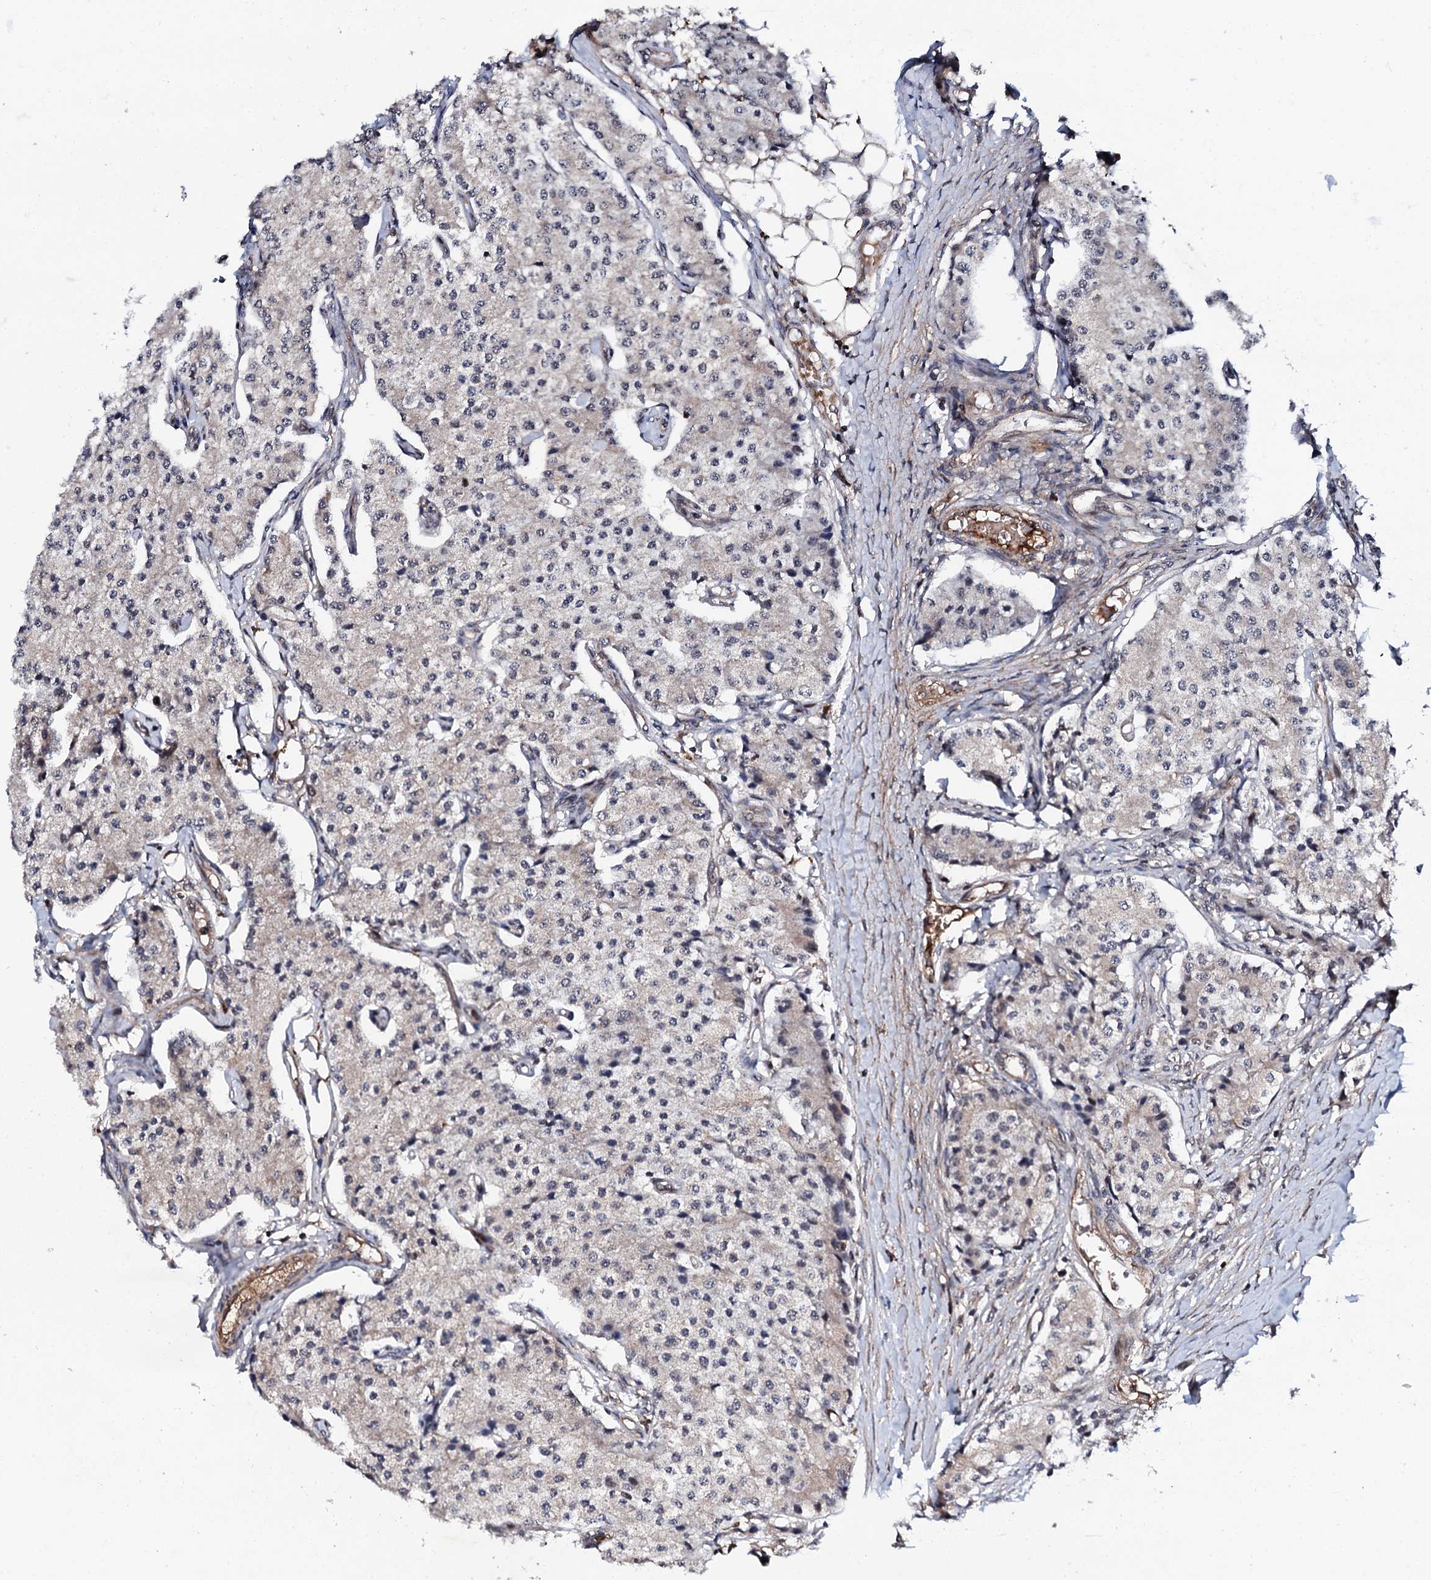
{"staining": {"intensity": "negative", "quantity": "none", "location": "none"}, "tissue": "carcinoid", "cell_type": "Tumor cells", "image_type": "cancer", "snomed": [{"axis": "morphology", "description": "Carcinoid, malignant, NOS"}, {"axis": "topography", "description": "Colon"}], "caption": "High power microscopy image of an immunohistochemistry (IHC) micrograph of malignant carcinoid, revealing no significant expression in tumor cells.", "gene": "FAM111A", "patient": {"sex": "female", "age": 52}}